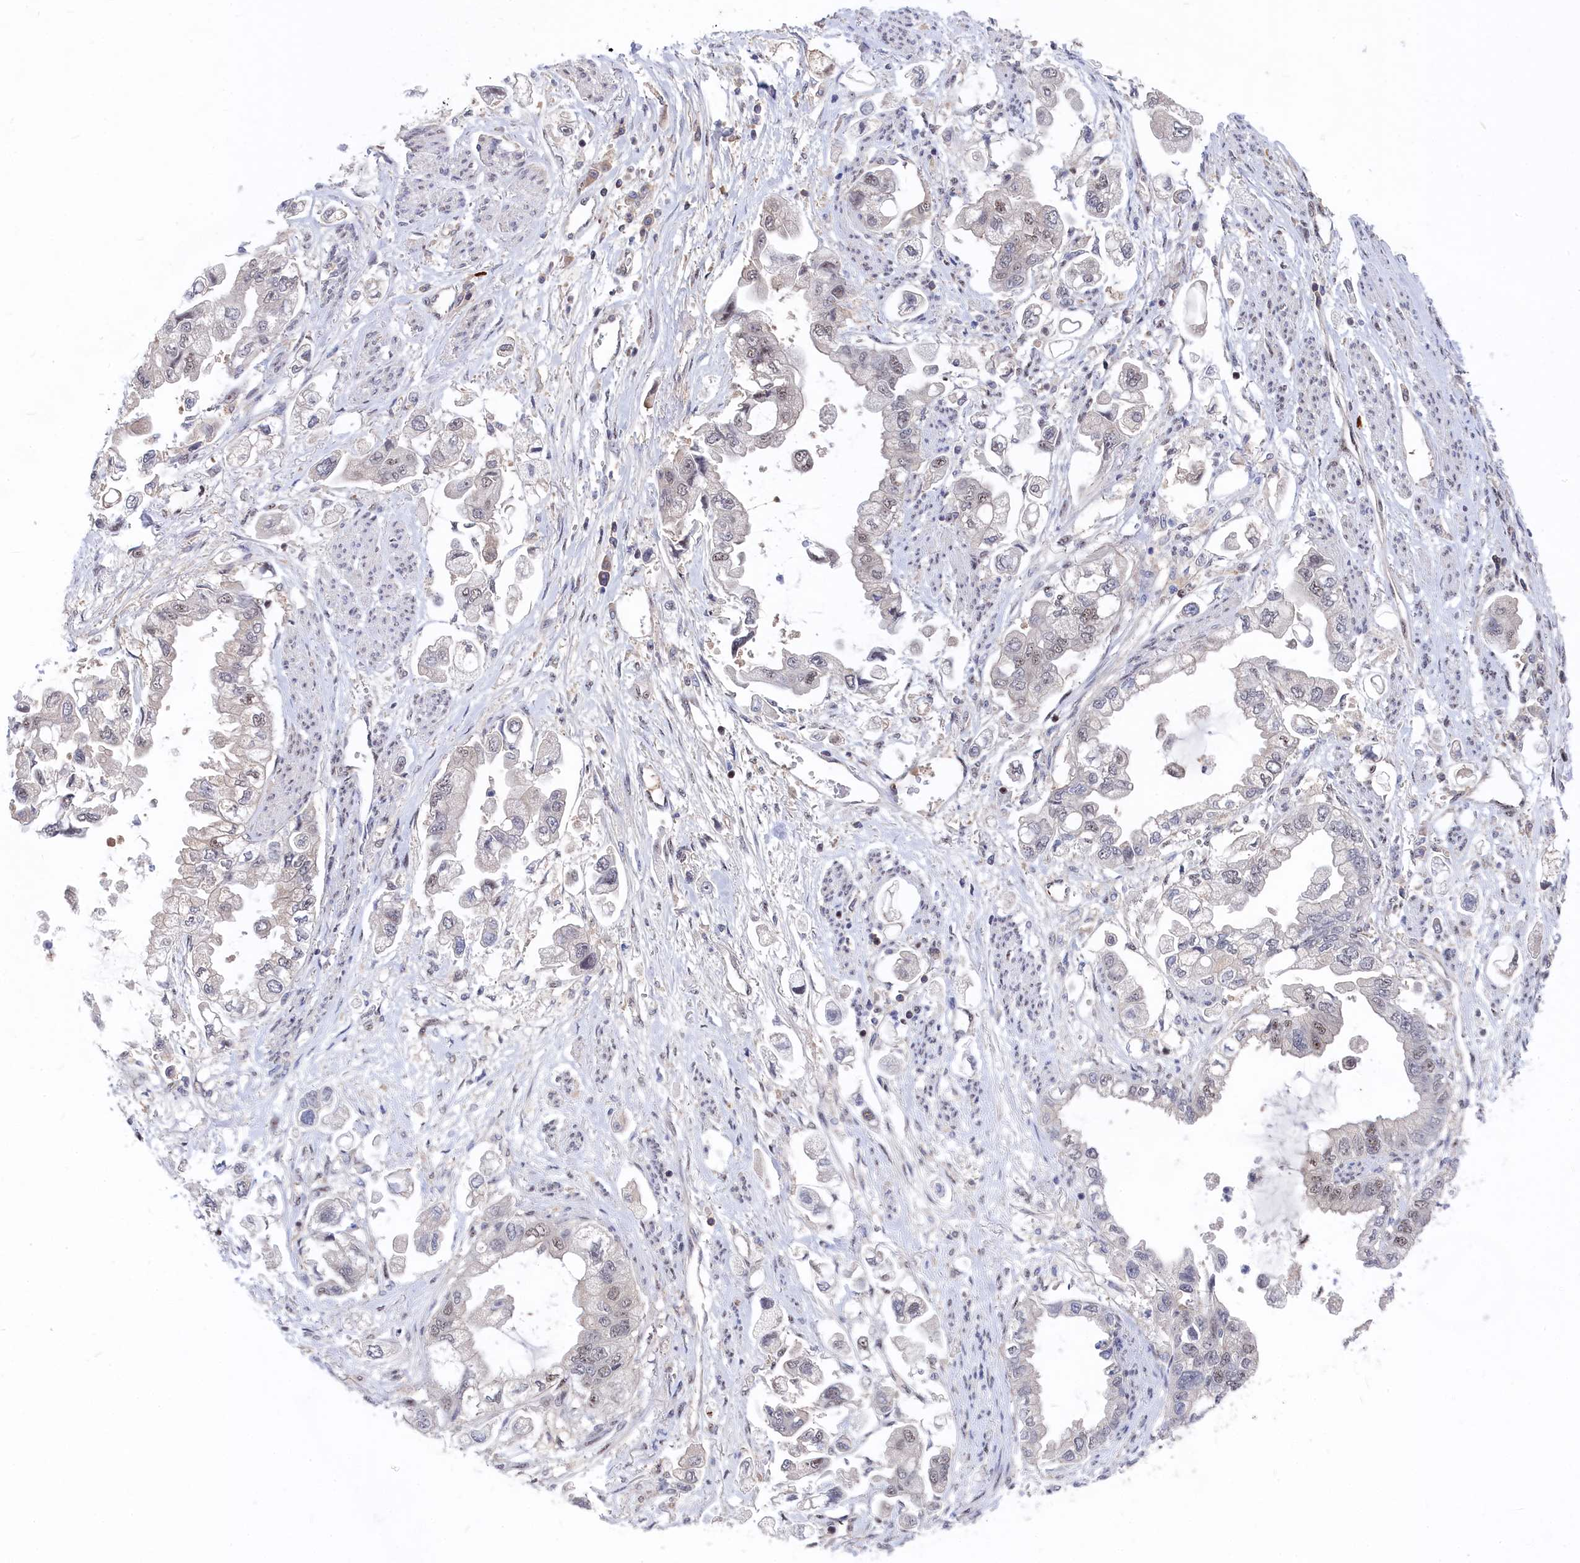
{"staining": {"intensity": "weak", "quantity": "<25%", "location": "nuclear"}, "tissue": "stomach cancer", "cell_type": "Tumor cells", "image_type": "cancer", "snomed": [{"axis": "morphology", "description": "Adenocarcinoma, NOS"}, {"axis": "topography", "description": "Stomach"}], "caption": "Stomach cancer (adenocarcinoma) stained for a protein using immunohistochemistry (IHC) reveals no staining tumor cells.", "gene": "TAB1", "patient": {"sex": "male", "age": 62}}